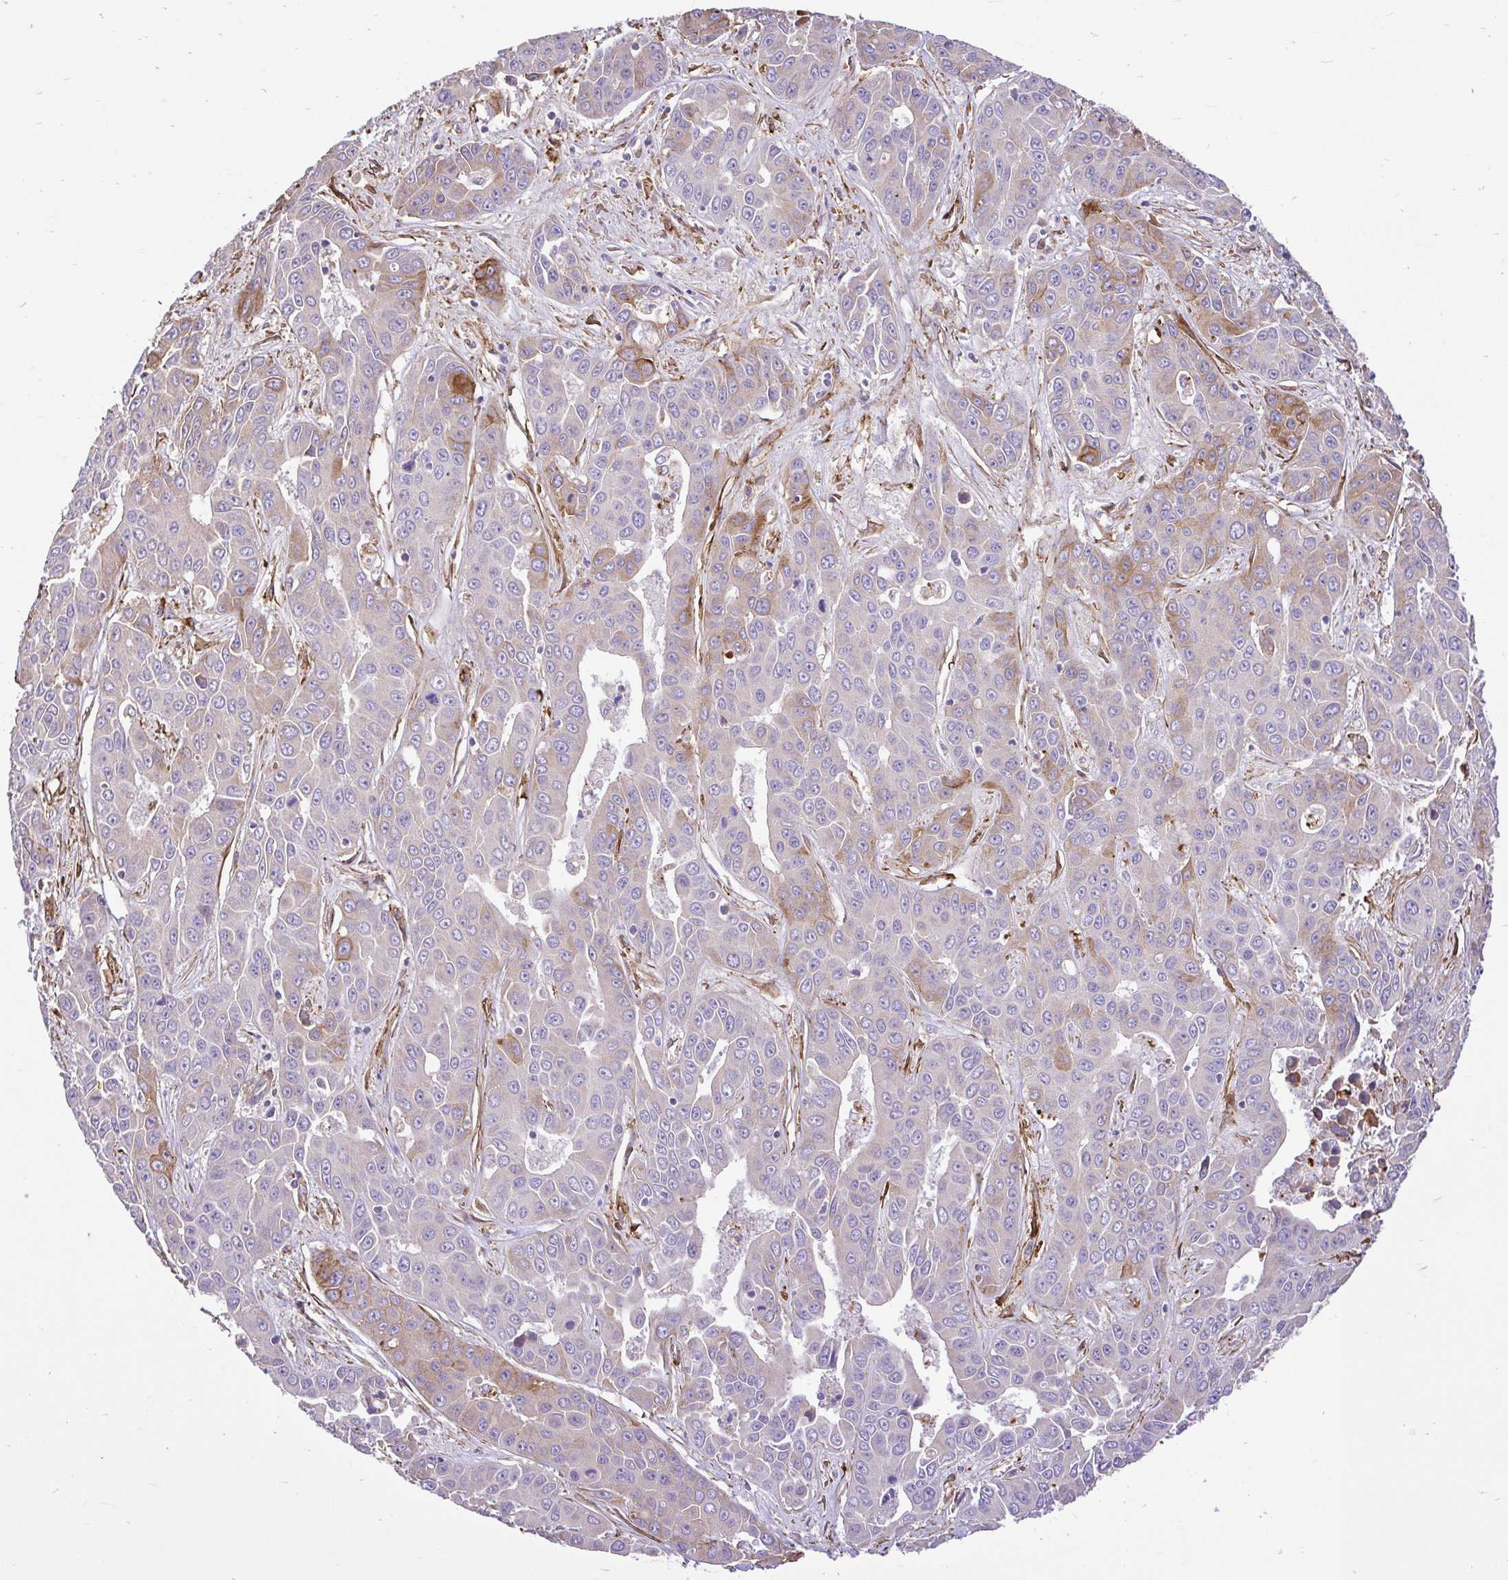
{"staining": {"intensity": "strong", "quantity": "<25%", "location": "cytoplasmic/membranous"}, "tissue": "liver cancer", "cell_type": "Tumor cells", "image_type": "cancer", "snomed": [{"axis": "morphology", "description": "Cholangiocarcinoma"}, {"axis": "topography", "description": "Liver"}], "caption": "A photomicrograph of human liver cancer stained for a protein demonstrates strong cytoplasmic/membranous brown staining in tumor cells.", "gene": "PTPRK", "patient": {"sex": "female", "age": 52}}